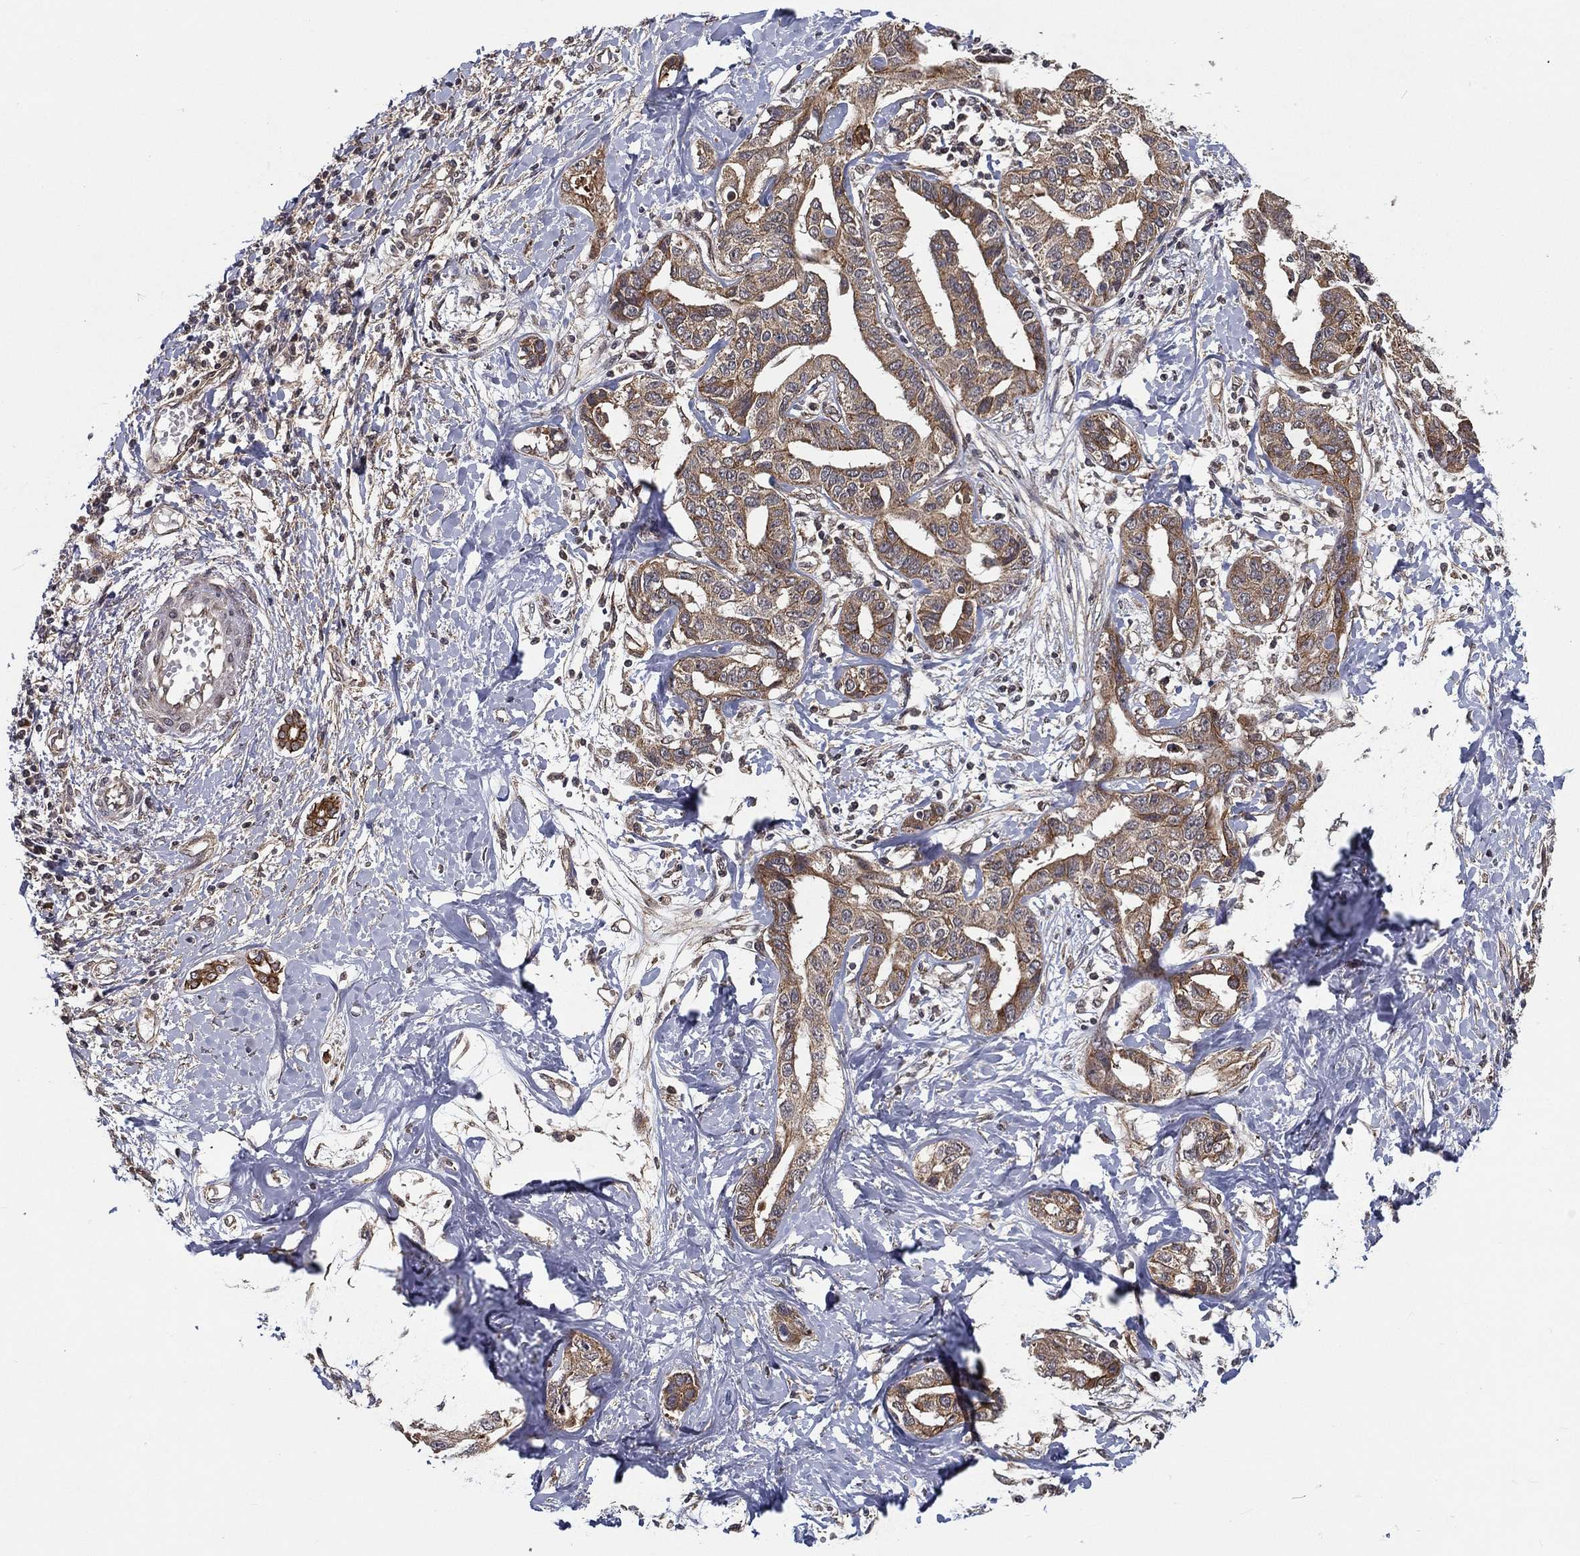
{"staining": {"intensity": "moderate", "quantity": "25%-75%", "location": "cytoplasmic/membranous"}, "tissue": "liver cancer", "cell_type": "Tumor cells", "image_type": "cancer", "snomed": [{"axis": "morphology", "description": "Cholangiocarcinoma"}, {"axis": "topography", "description": "Liver"}], "caption": "Immunohistochemistry (IHC) image of cholangiocarcinoma (liver) stained for a protein (brown), which displays medium levels of moderate cytoplasmic/membranous expression in about 25%-75% of tumor cells.", "gene": "UACA", "patient": {"sex": "male", "age": 59}}